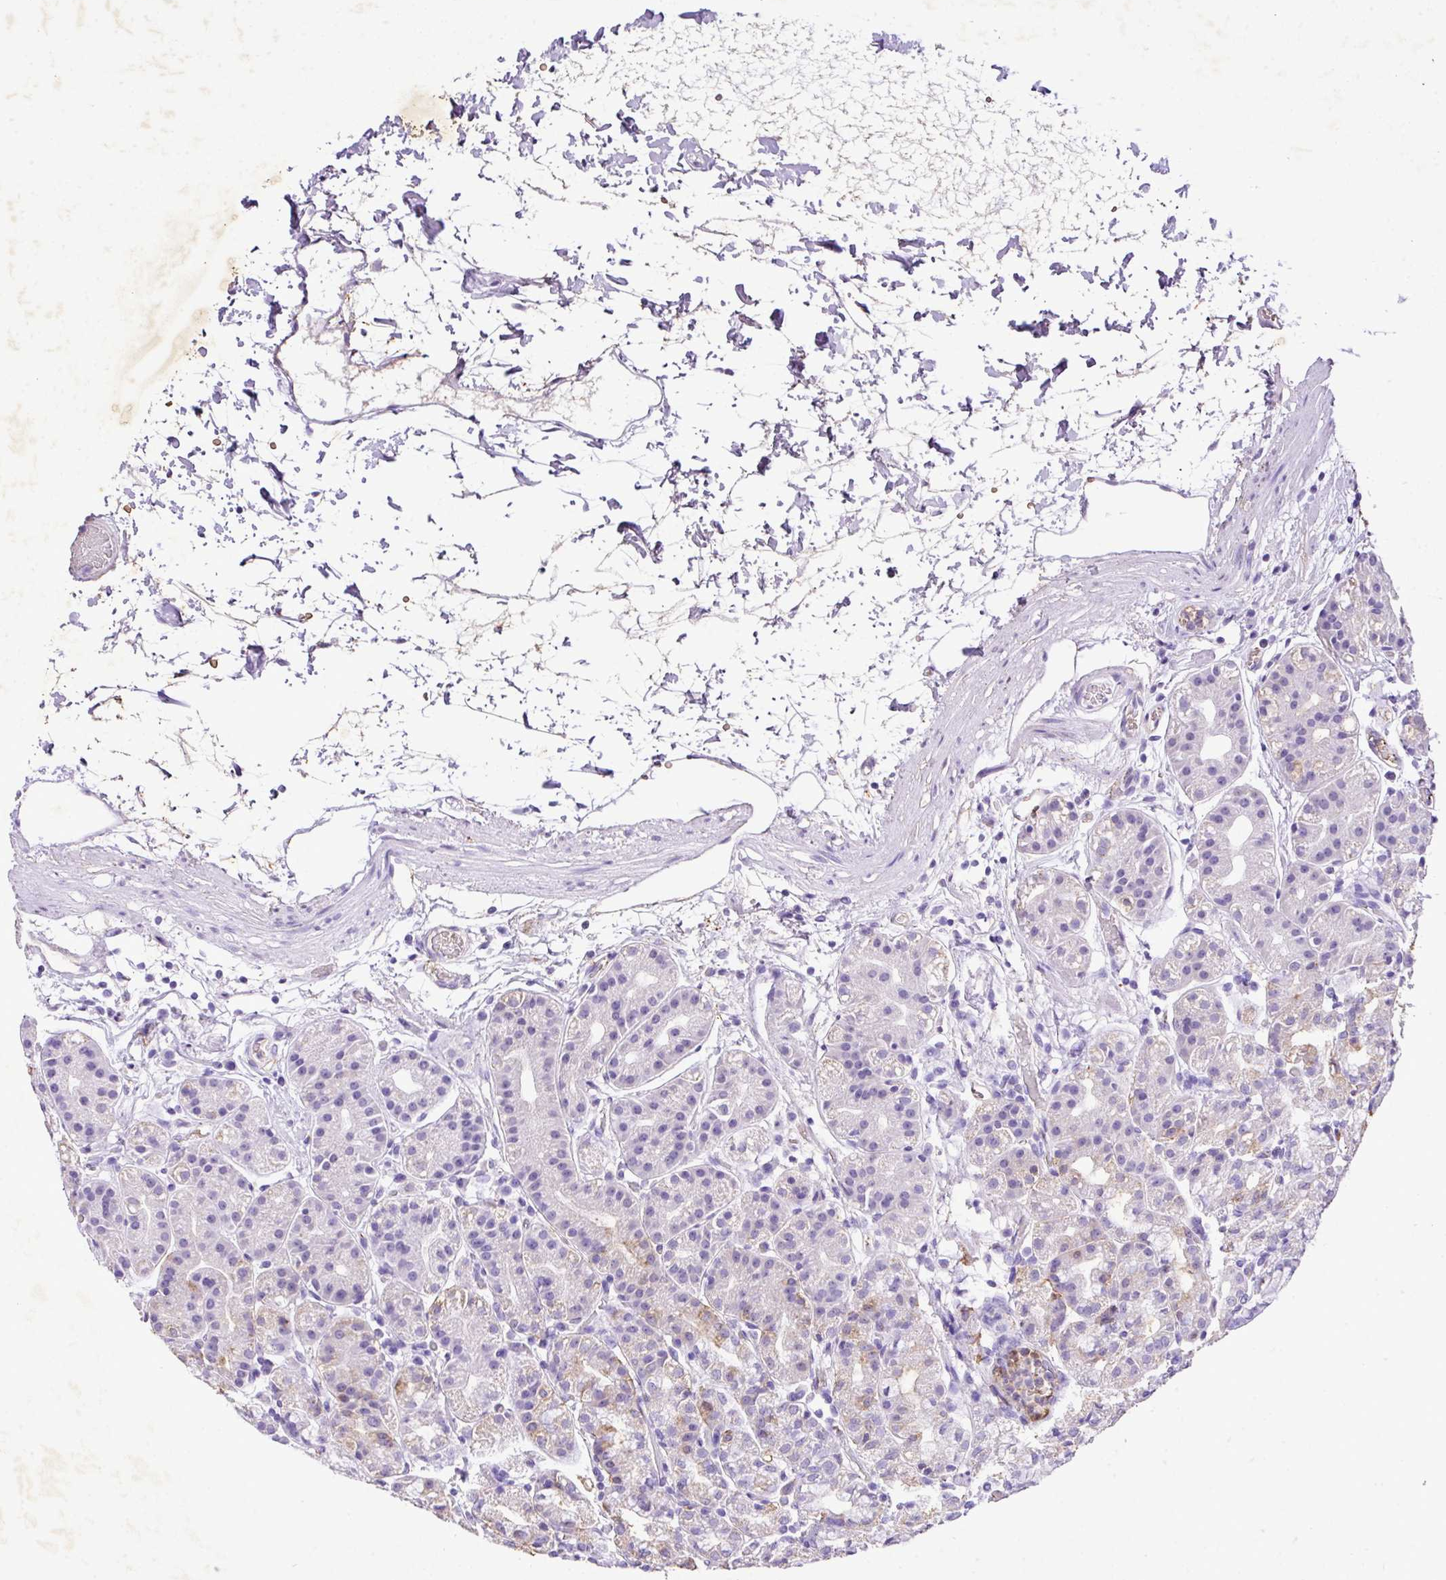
{"staining": {"intensity": "moderate", "quantity": "<25%", "location": "cytoplasmic/membranous"}, "tissue": "stomach", "cell_type": "Glandular cells", "image_type": "normal", "snomed": [{"axis": "morphology", "description": "Normal tissue, NOS"}, {"axis": "topography", "description": "Stomach"}], "caption": "Immunohistochemistry staining of benign stomach, which shows low levels of moderate cytoplasmic/membranous staining in about <25% of glandular cells indicating moderate cytoplasmic/membranous protein positivity. The staining was performed using DAB (brown) for protein detection and nuclei were counterstained in hematoxylin (blue).", "gene": "KCNJ11", "patient": {"sex": "female", "age": 57}}